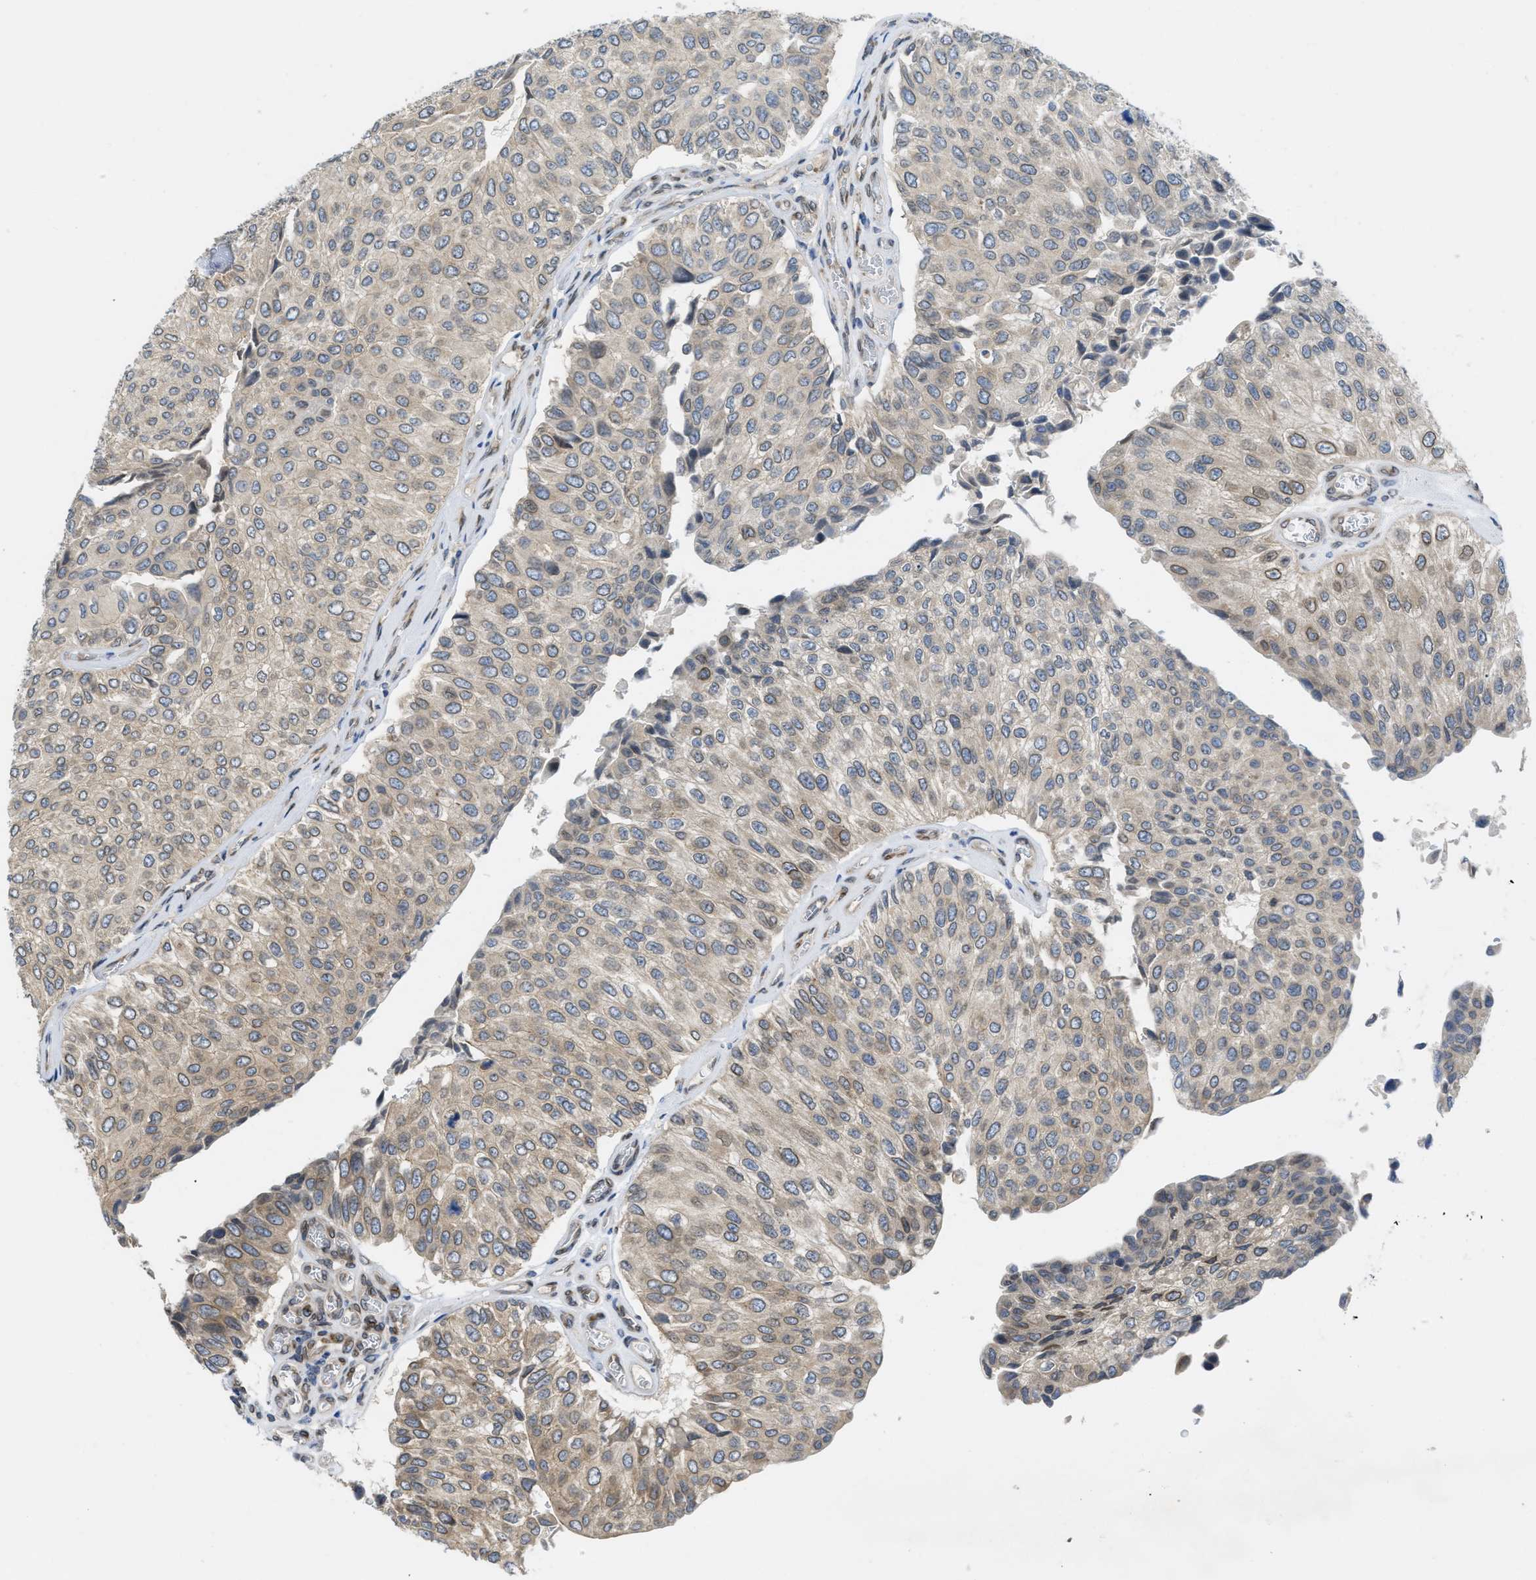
{"staining": {"intensity": "weak", "quantity": "<25%", "location": "cytoplasmic/membranous"}, "tissue": "urothelial cancer", "cell_type": "Tumor cells", "image_type": "cancer", "snomed": [{"axis": "morphology", "description": "Urothelial carcinoma, High grade"}, {"axis": "topography", "description": "Kidney"}, {"axis": "topography", "description": "Urinary bladder"}], "caption": "This is an immunohistochemistry micrograph of human urothelial cancer. There is no expression in tumor cells.", "gene": "EIF2AK3", "patient": {"sex": "male", "age": 77}}